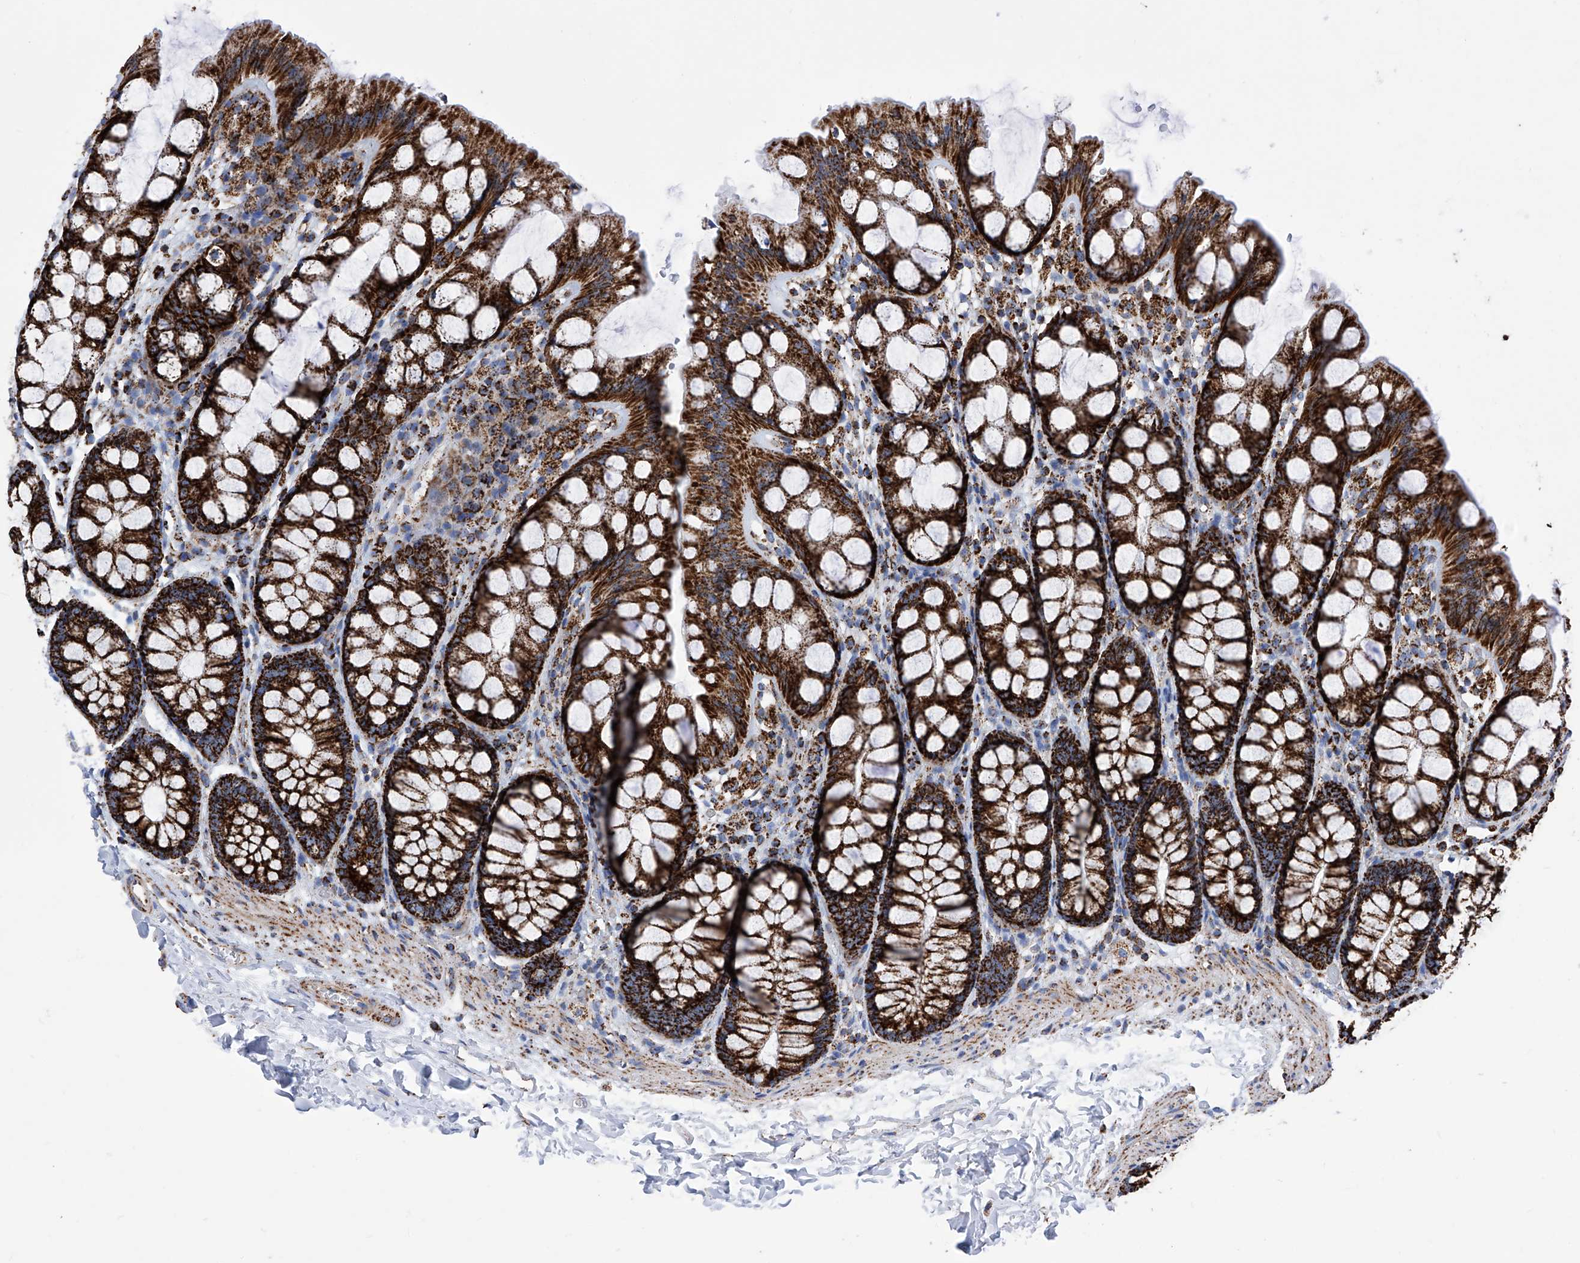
{"staining": {"intensity": "moderate", "quantity": ">75%", "location": "cytoplasmic/membranous"}, "tissue": "colon", "cell_type": "Endothelial cells", "image_type": "normal", "snomed": [{"axis": "morphology", "description": "Normal tissue, NOS"}, {"axis": "topography", "description": "Colon"}], "caption": "High-power microscopy captured an immunohistochemistry histopathology image of benign colon, revealing moderate cytoplasmic/membranous staining in about >75% of endothelial cells. (DAB (3,3'-diaminobenzidine) IHC, brown staining for protein, blue staining for nuclei).", "gene": "ATP5PF", "patient": {"sex": "male", "age": 47}}